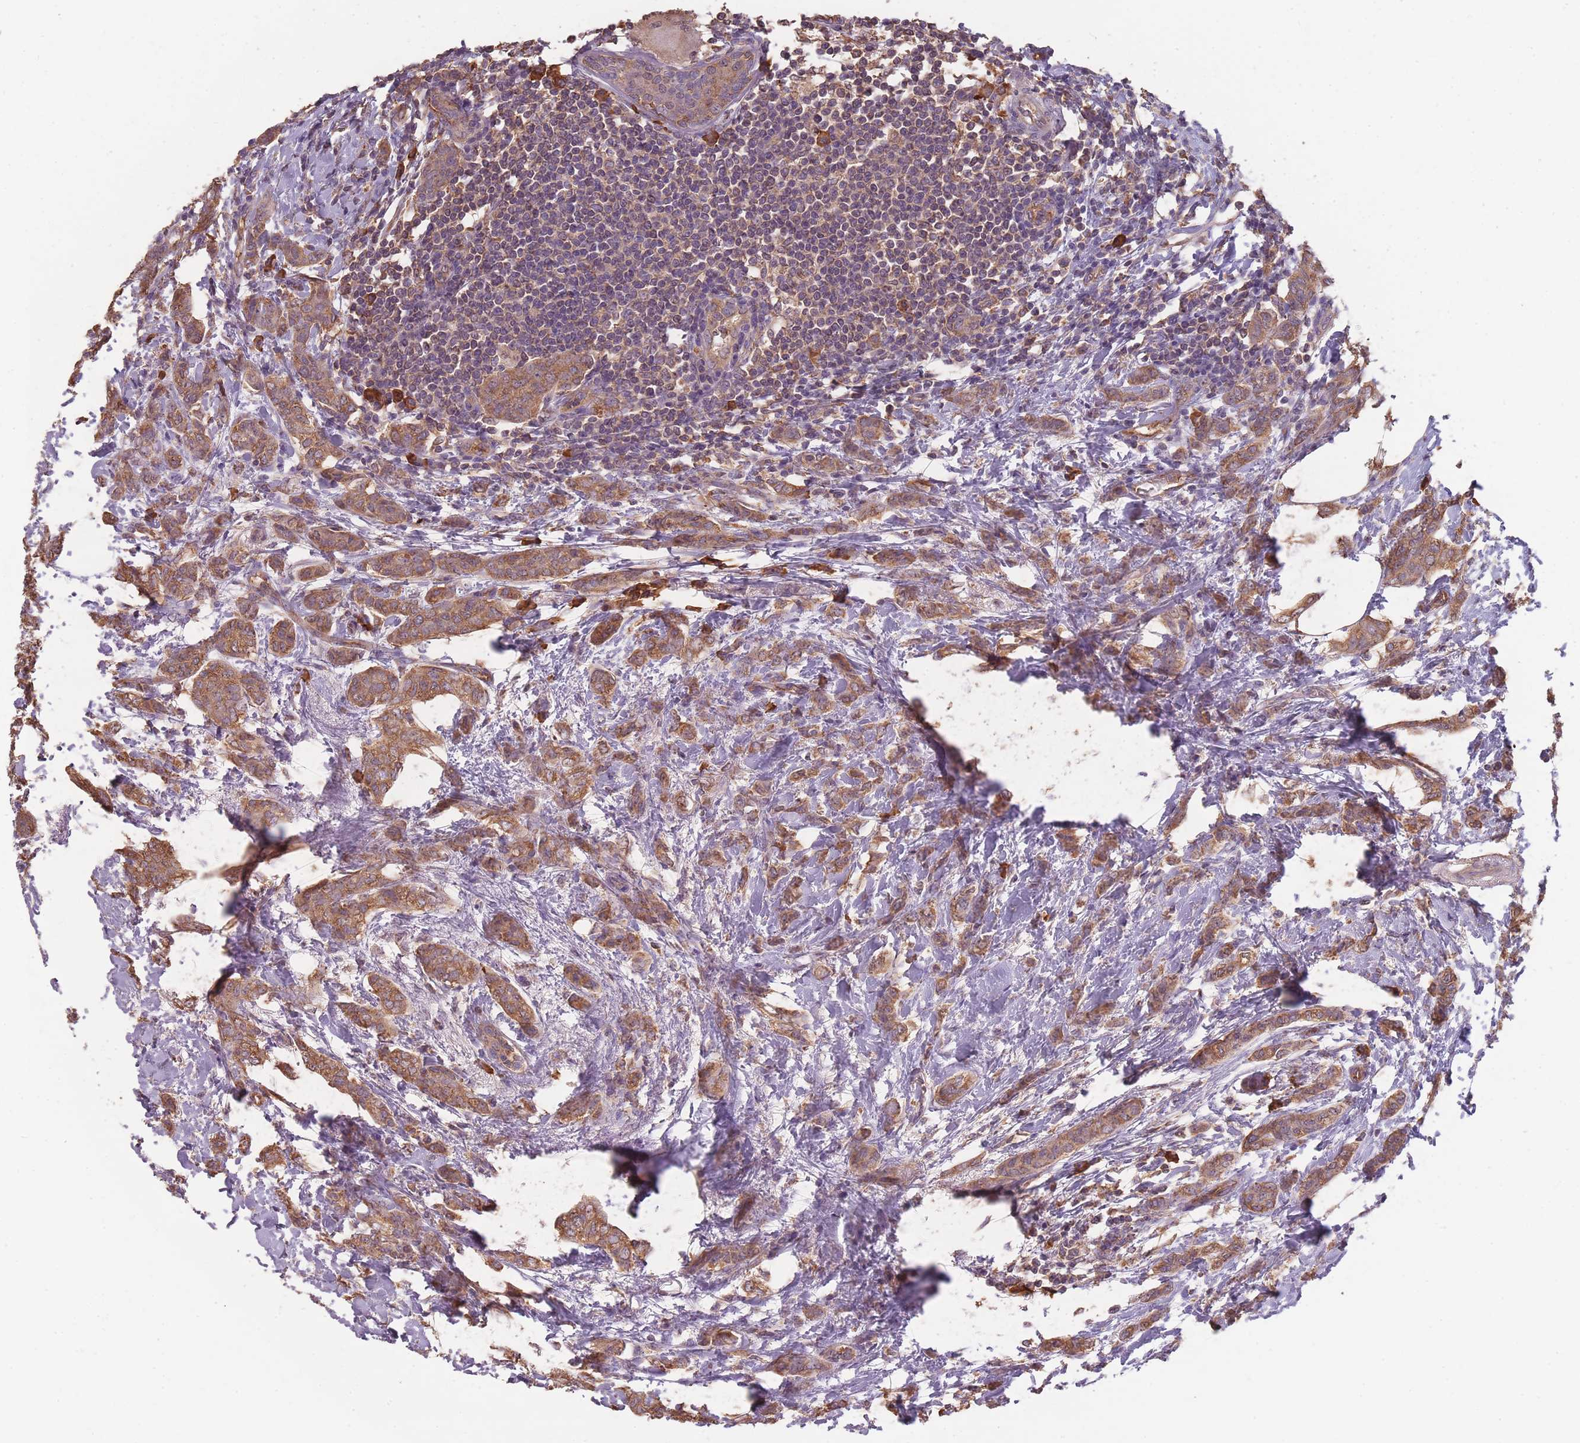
{"staining": {"intensity": "moderate", "quantity": ">75%", "location": "cytoplasmic/membranous"}, "tissue": "breast cancer", "cell_type": "Tumor cells", "image_type": "cancer", "snomed": [{"axis": "morphology", "description": "Duct carcinoma"}, {"axis": "topography", "description": "Breast"}], "caption": "The micrograph exhibits staining of breast infiltrating ductal carcinoma, revealing moderate cytoplasmic/membranous protein expression (brown color) within tumor cells.", "gene": "SANBR", "patient": {"sex": "female", "age": 72}}